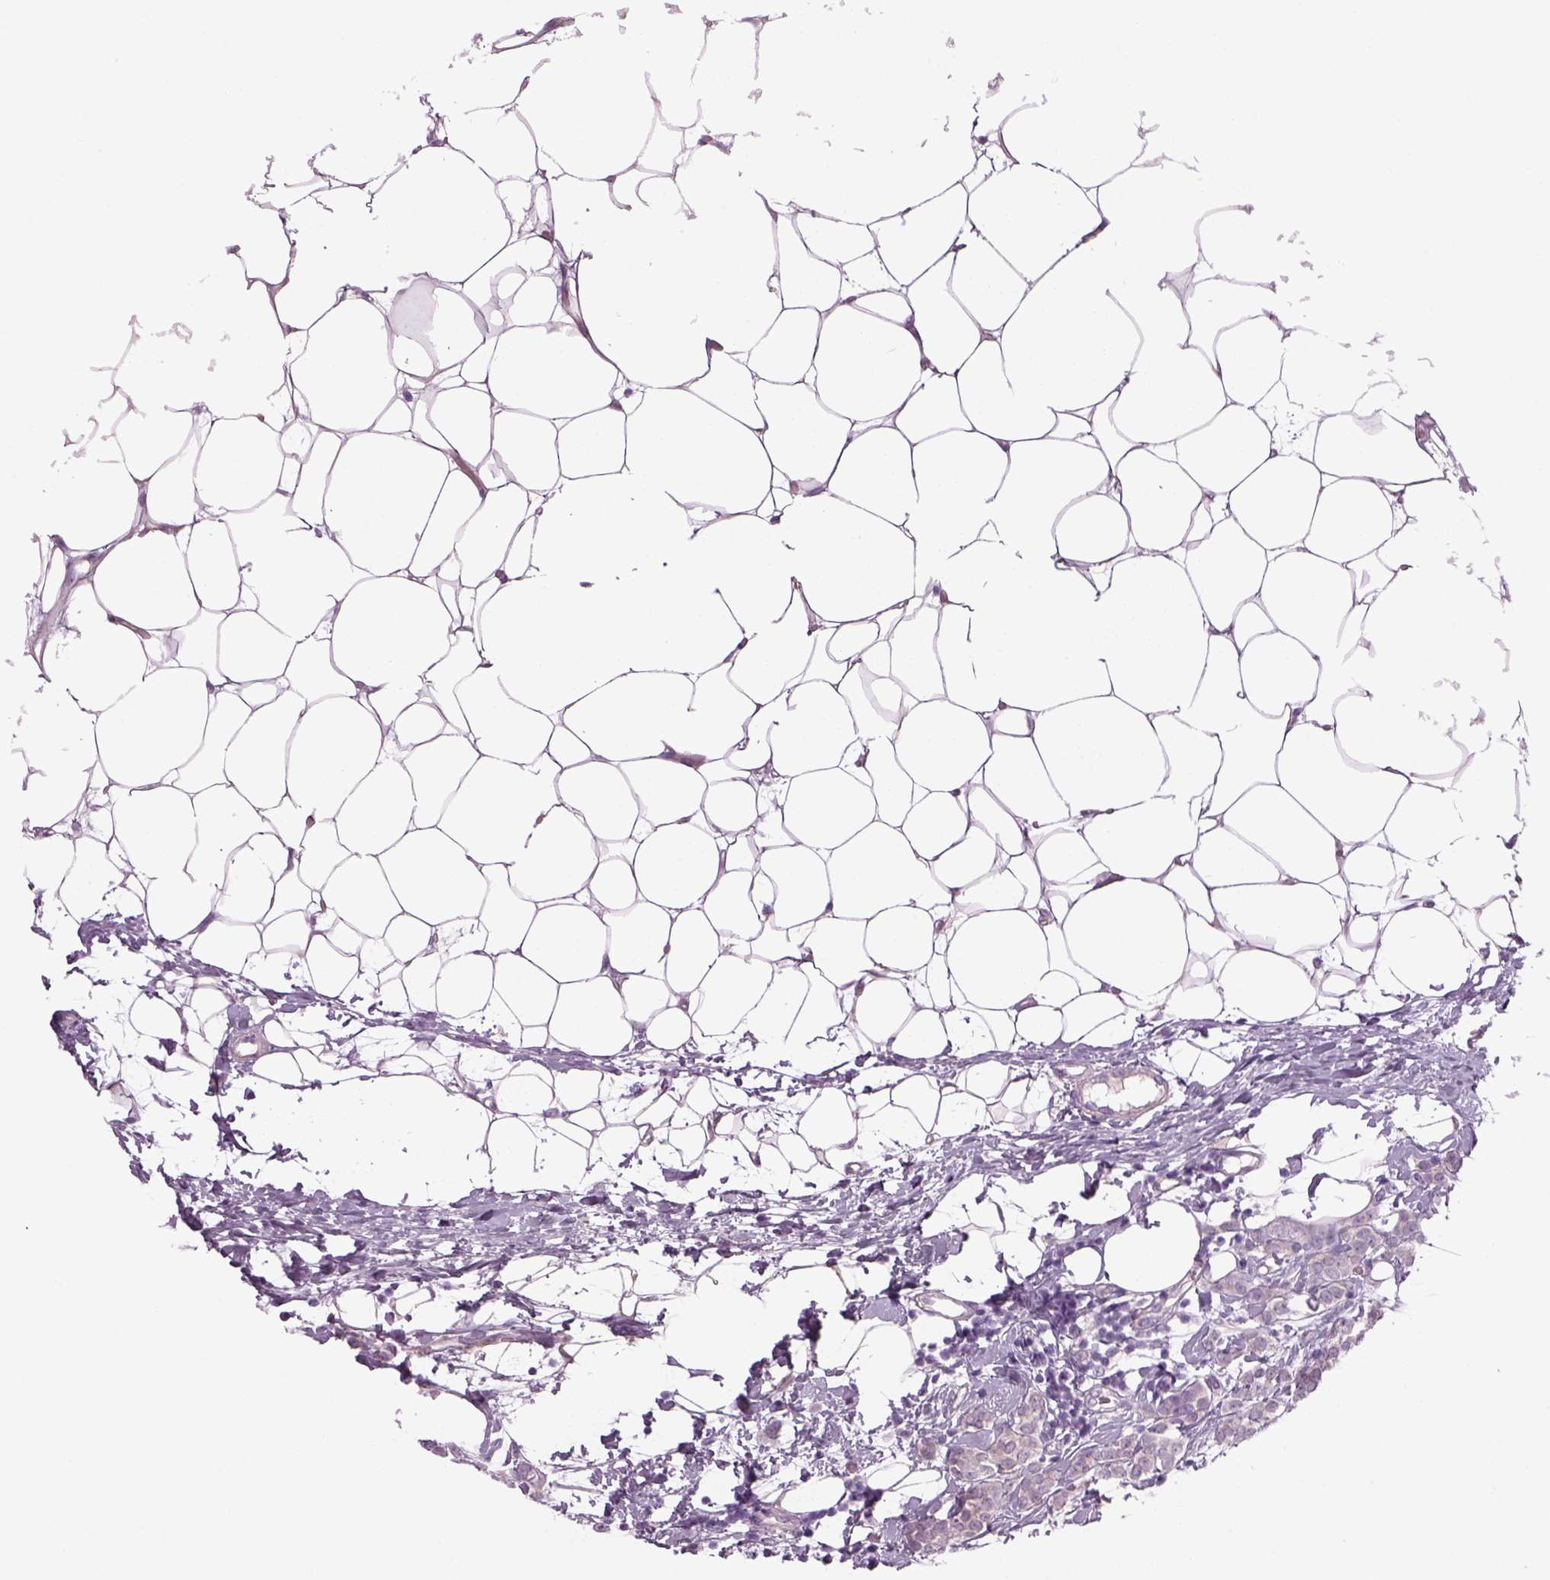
{"staining": {"intensity": "negative", "quantity": "none", "location": "none"}, "tissue": "breast cancer", "cell_type": "Tumor cells", "image_type": "cancer", "snomed": [{"axis": "morphology", "description": "Lobular carcinoma"}, {"axis": "topography", "description": "Breast"}], "caption": "IHC of human breast lobular carcinoma displays no expression in tumor cells.", "gene": "MDH1B", "patient": {"sex": "female", "age": 49}}